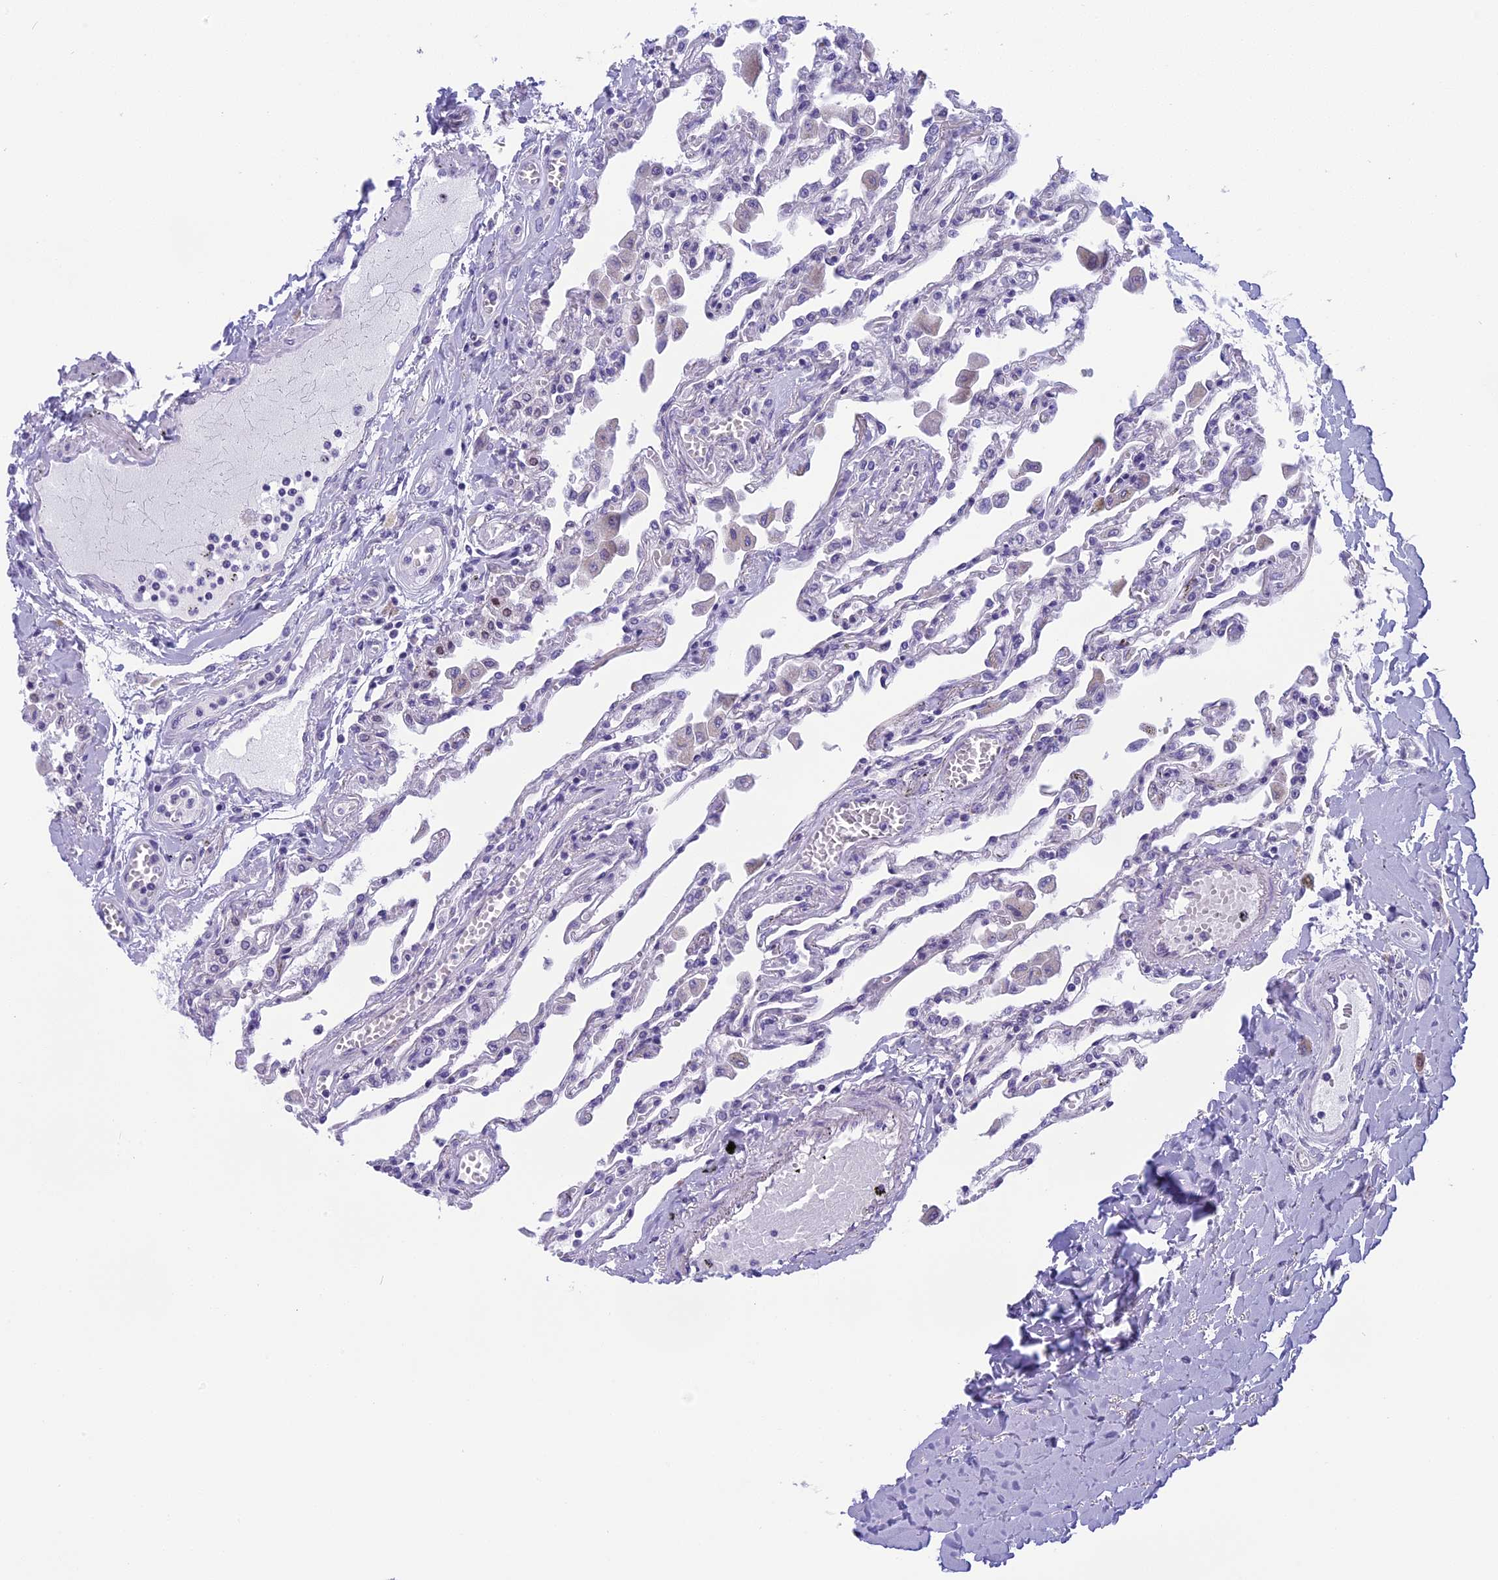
{"staining": {"intensity": "negative", "quantity": "none", "location": "none"}, "tissue": "lung", "cell_type": "Alveolar cells", "image_type": "normal", "snomed": [{"axis": "morphology", "description": "Normal tissue, NOS"}, {"axis": "topography", "description": "Bronchus"}, {"axis": "topography", "description": "Lung"}], "caption": "Immunohistochemical staining of unremarkable lung reveals no significant expression in alveolar cells. Nuclei are stained in blue.", "gene": "ARHGEF37", "patient": {"sex": "female", "age": 49}}